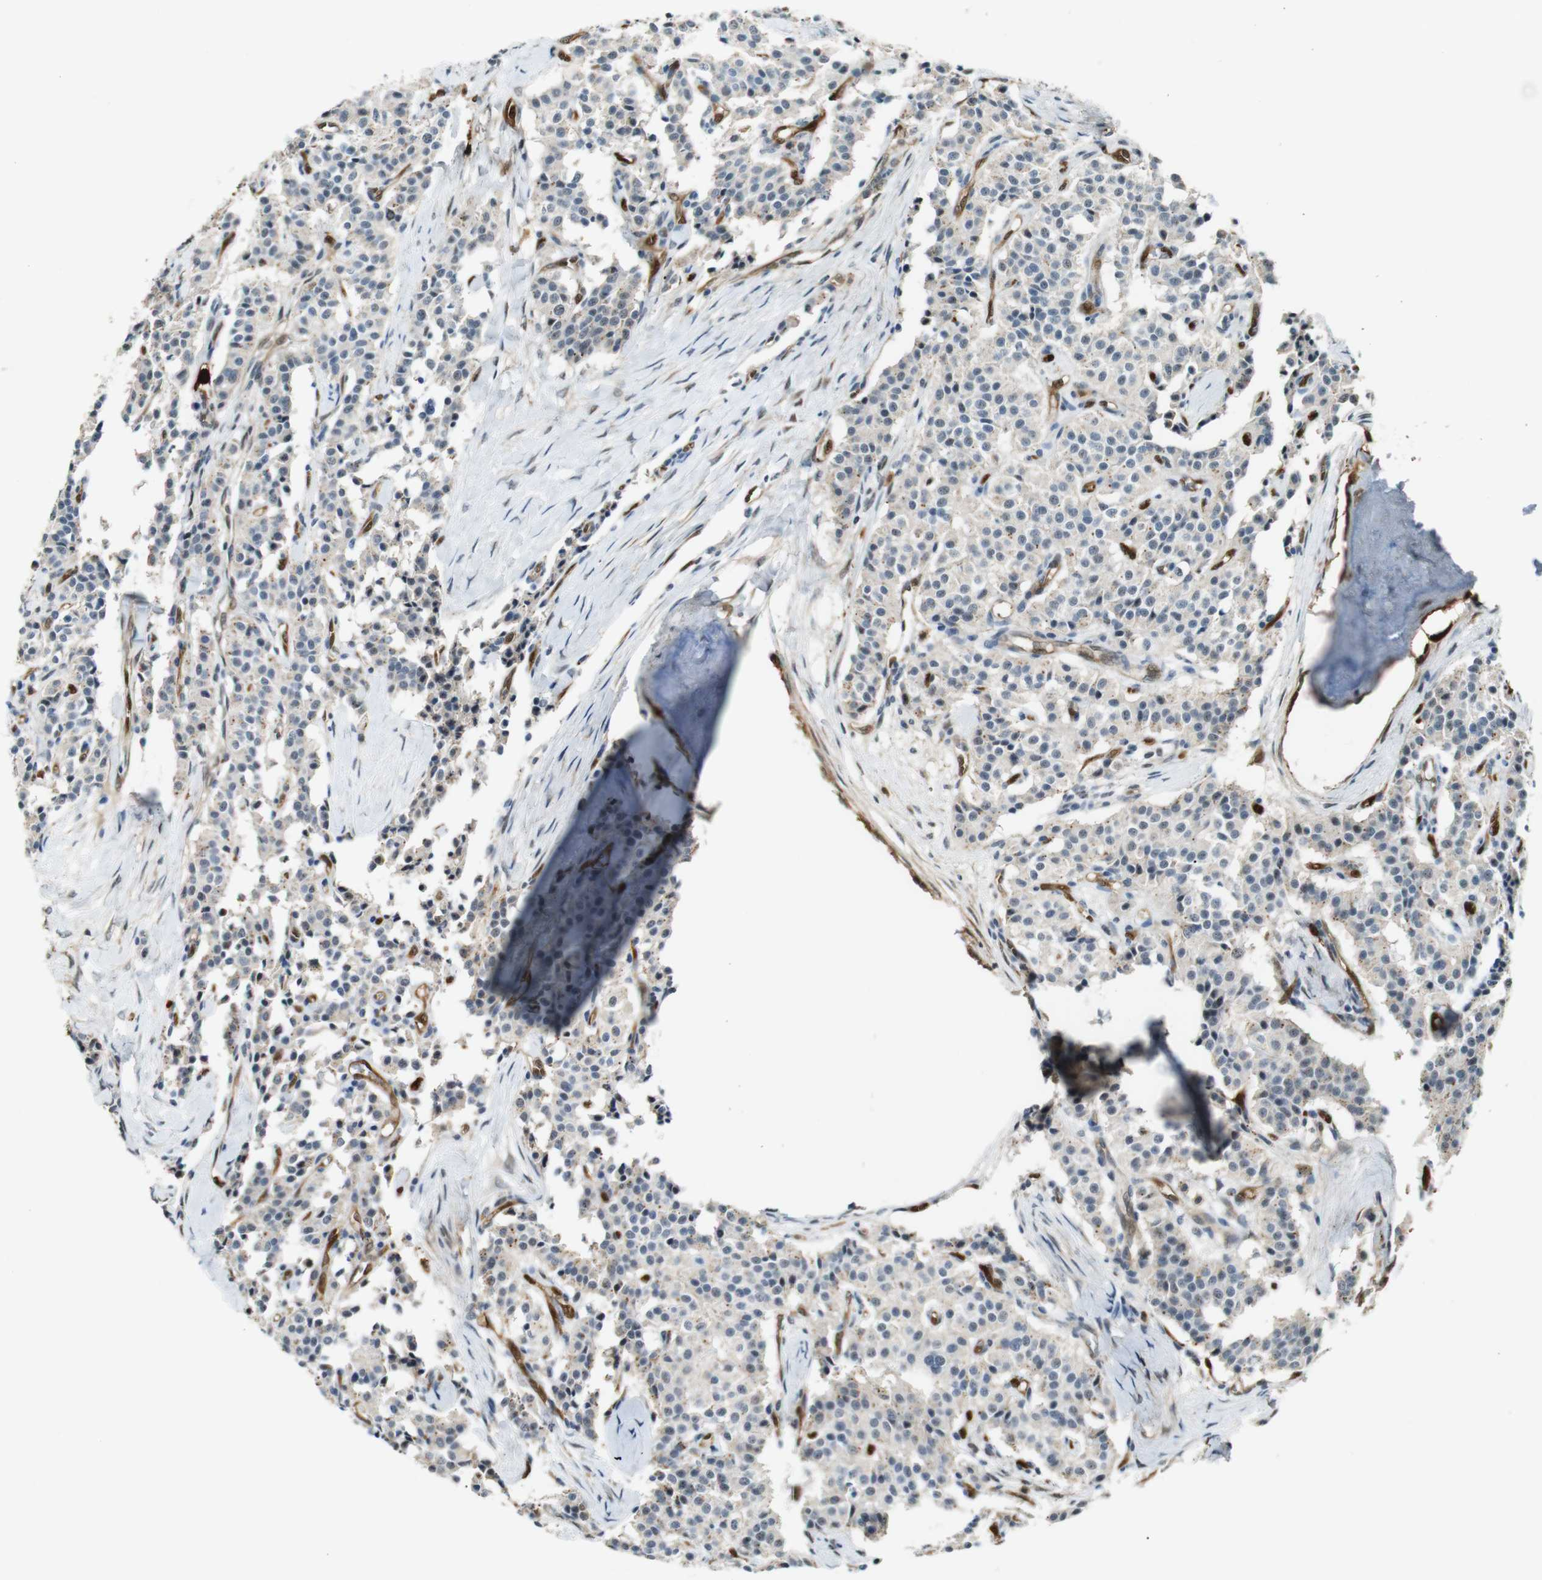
{"staining": {"intensity": "weak", "quantity": "25%-75%", "location": "cytoplasmic/membranous"}, "tissue": "carcinoid", "cell_type": "Tumor cells", "image_type": "cancer", "snomed": [{"axis": "morphology", "description": "Carcinoid, malignant, NOS"}, {"axis": "topography", "description": "Lung"}], "caption": "This is an image of immunohistochemistry (IHC) staining of carcinoid, which shows weak positivity in the cytoplasmic/membranous of tumor cells.", "gene": "LXN", "patient": {"sex": "male", "age": 30}}